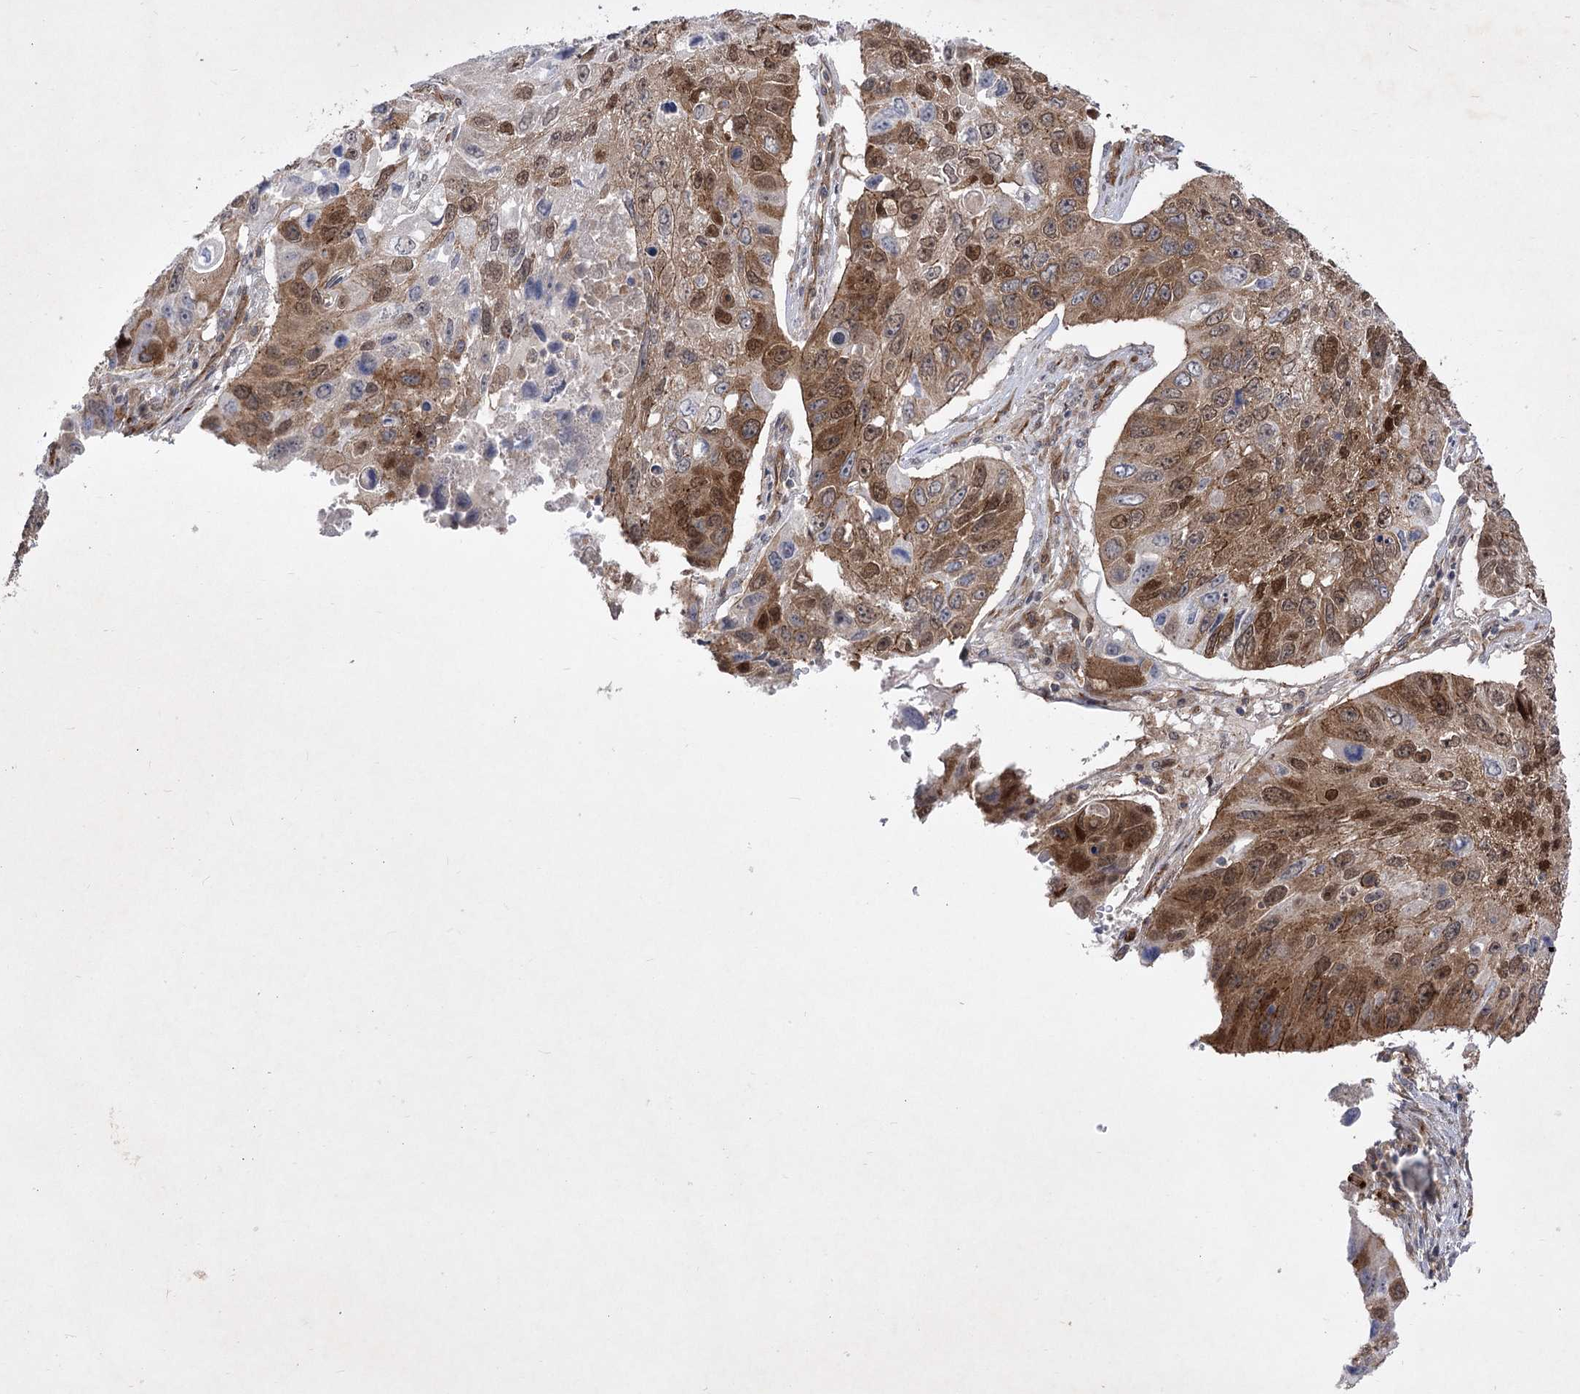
{"staining": {"intensity": "moderate", "quantity": ">75%", "location": "cytoplasmic/membranous,nuclear"}, "tissue": "lung cancer", "cell_type": "Tumor cells", "image_type": "cancer", "snomed": [{"axis": "morphology", "description": "Squamous cell carcinoma, NOS"}, {"axis": "topography", "description": "Lung"}], "caption": "A high-resolution photomicrograph shows IHC staining of lung squamous cell carcinoma, which displays moderate cytoplasmic/membranous and nuclear staining in approximately >75% of tumor cells.", "gene": "ARHGAP31", "patient": {"sex": "male", "age": 61}}